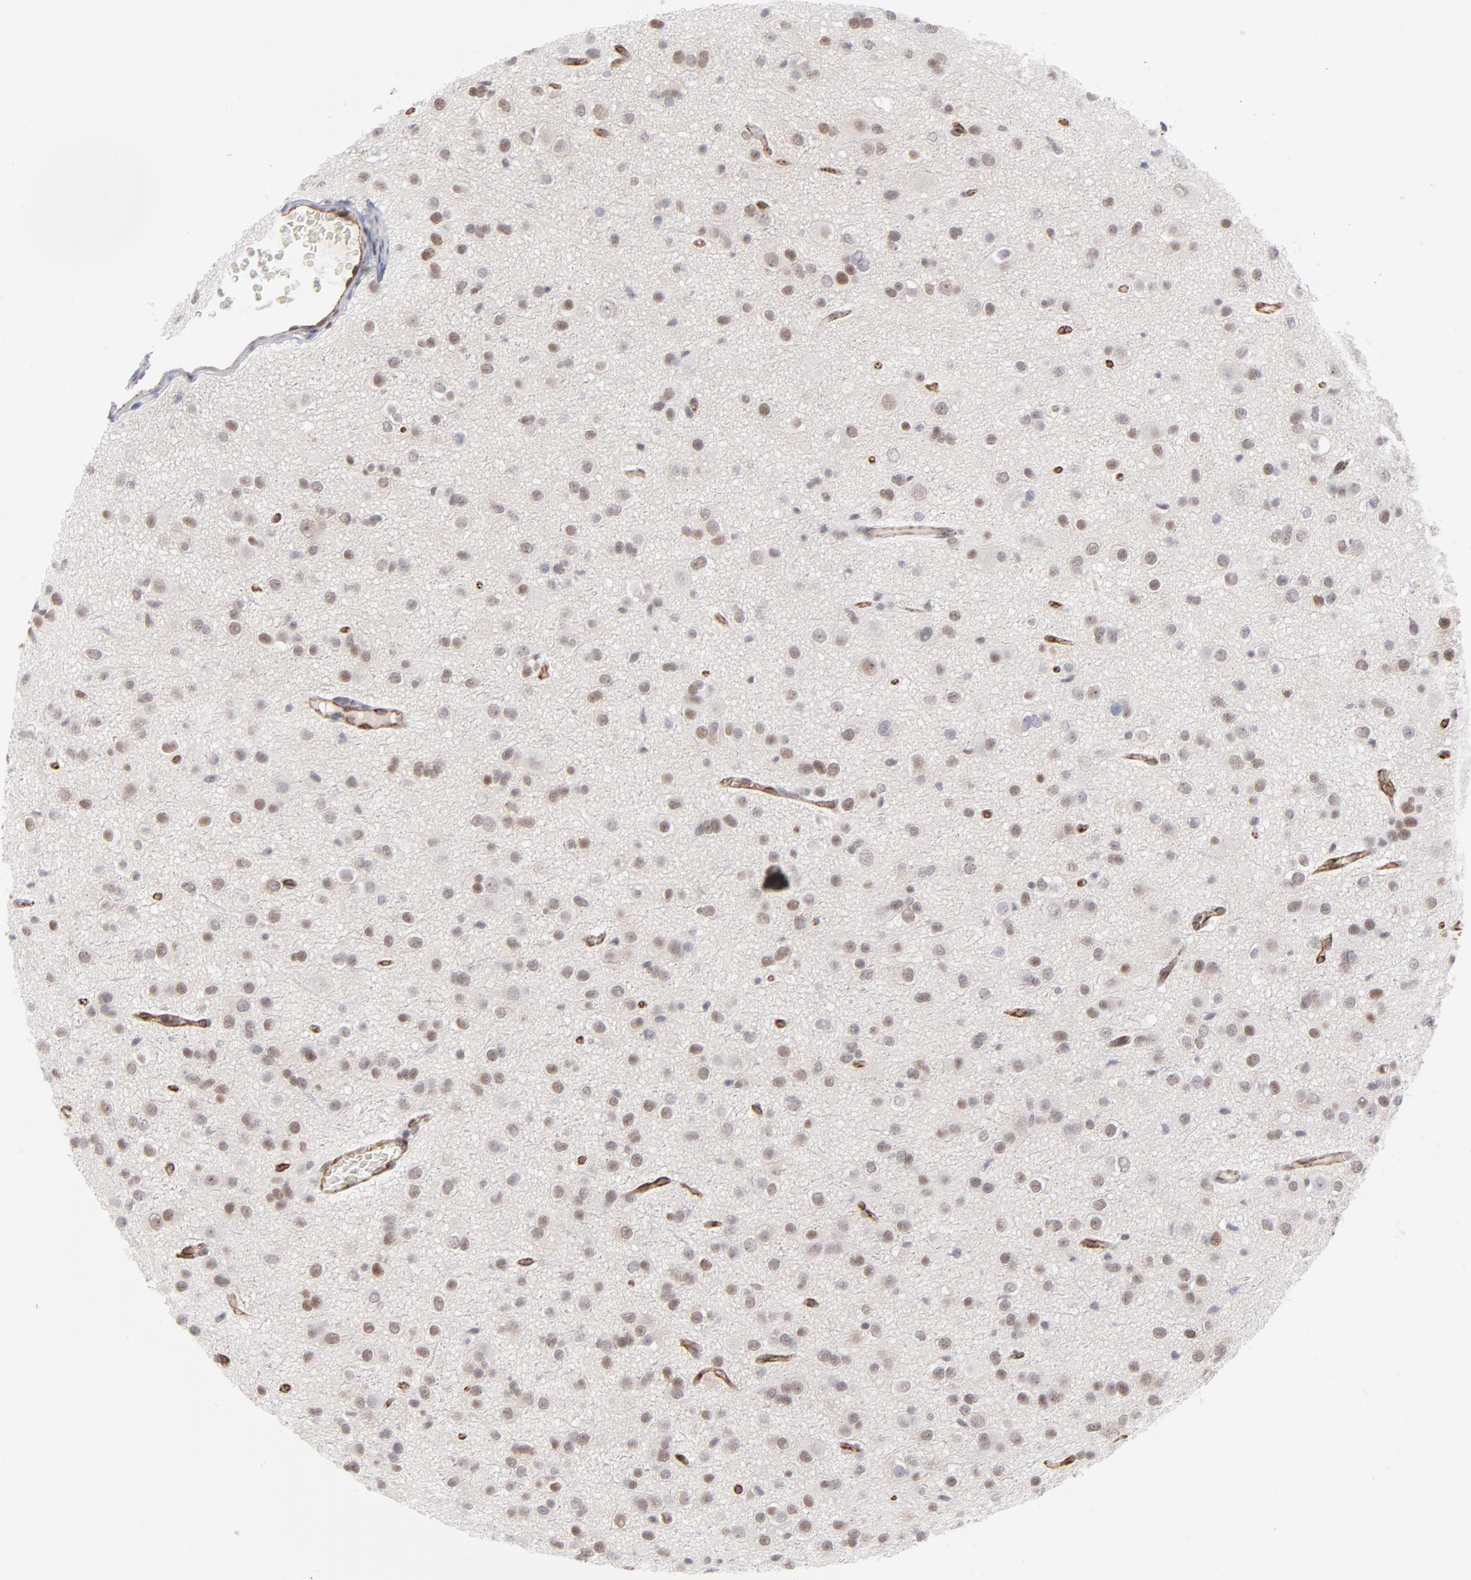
{"staining": {"intensity": "moderate", "quantity": "25%-75%", "location": "nuclear"}, "tissue": "glioma", "cell_type": "Tumor cells", "image_type": "cancer", "snomed": [{"axis": "morphology", "description": "Glioma, malignant, Low grade"}, {"axis": "topography", "description": "Brain"}], "caption": "Moderate nuclear staining for a protein is identified in approximately 25%-75% of tumor cells of malignant low-grade glioma using immunohistochemistry.", "gene": "NBN", "patient": {"sex": "male", "age": 42}}